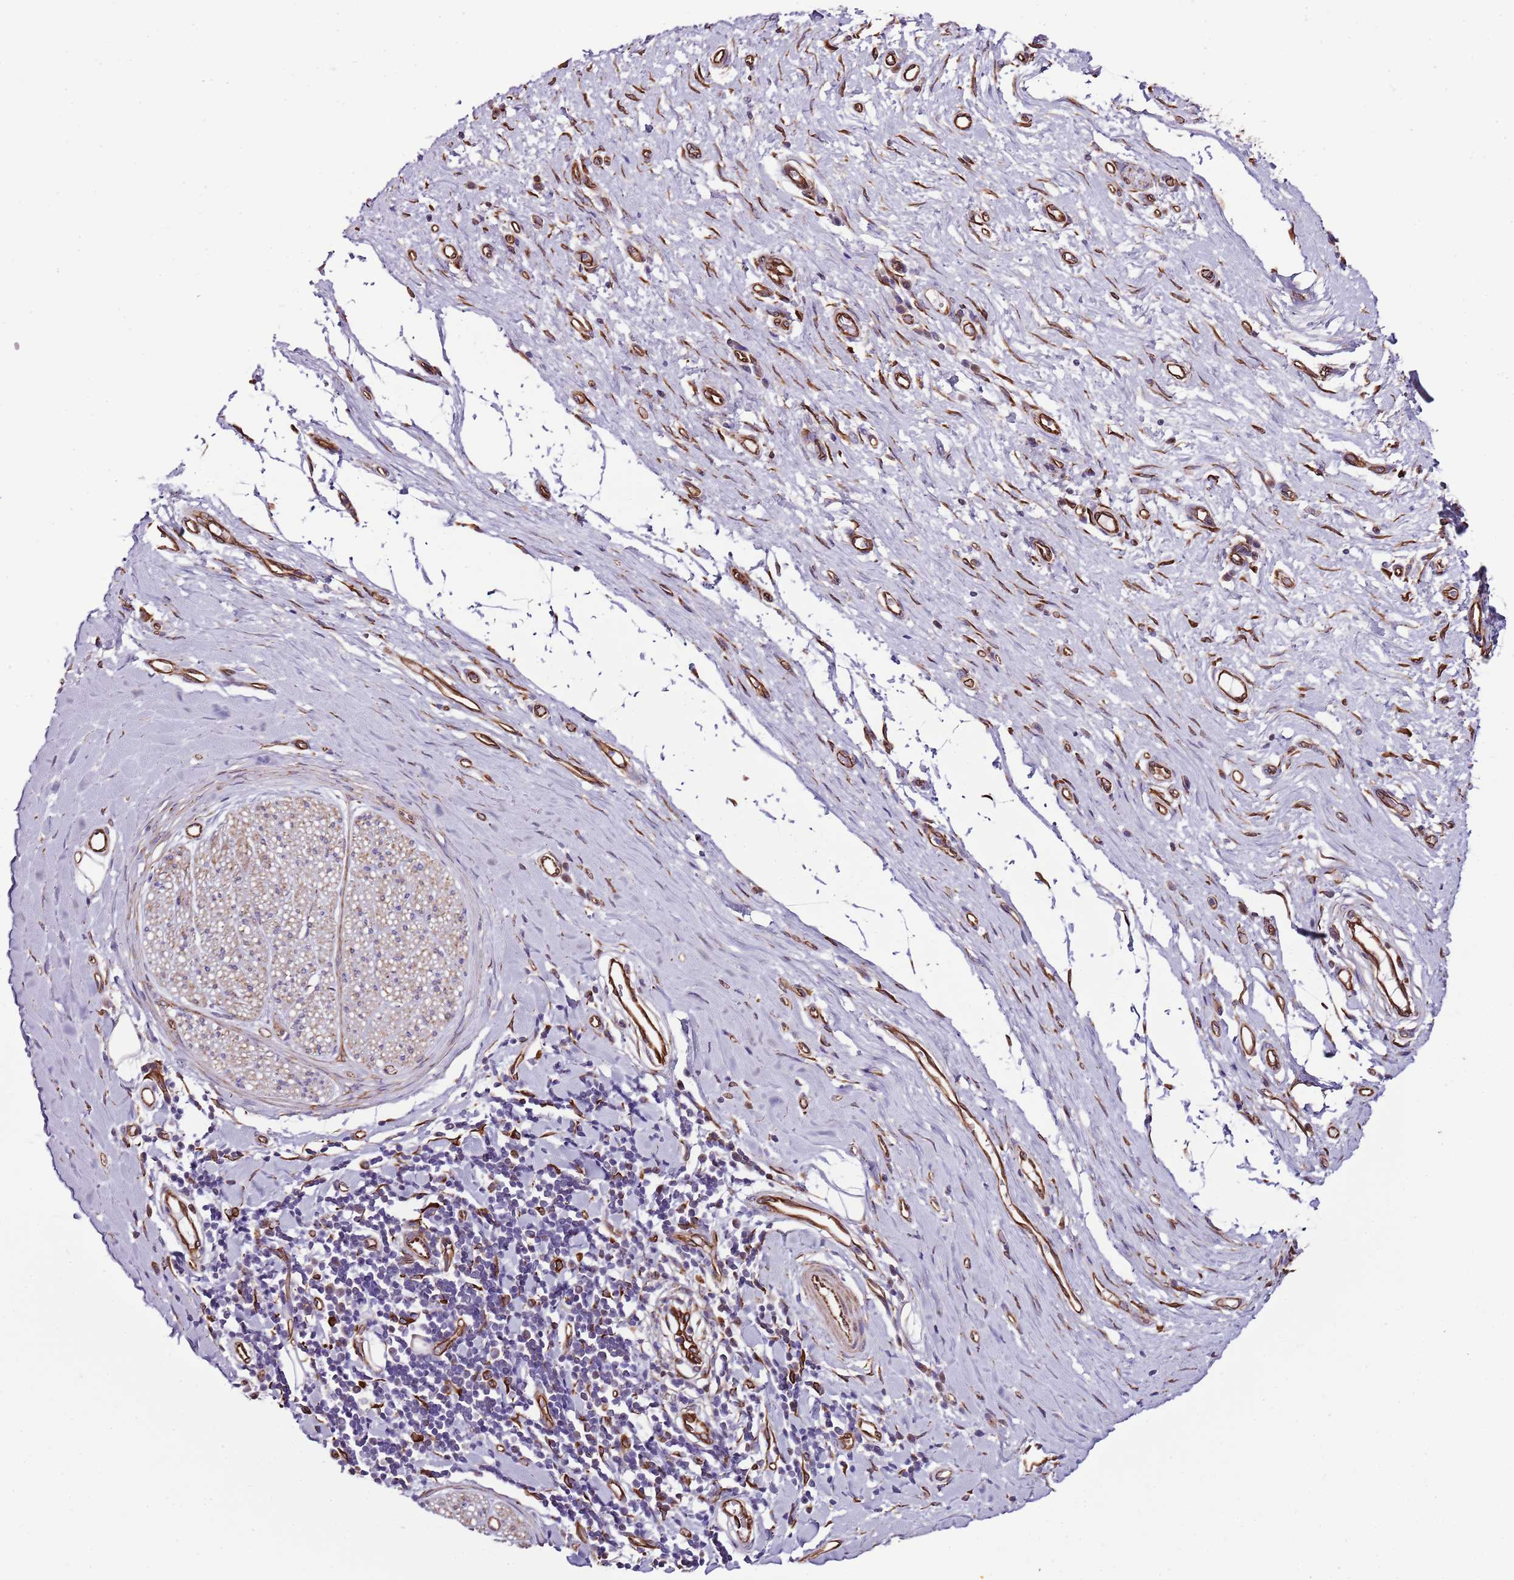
{"staining": {"intensity": "moderate", "quantity": "<25%", "location": "cytoplasmic/membranous"}, "tissue": "adipose tissue", "cell_type": "Adipocytes", "image_type": "normal", "snomed": [{"axis": "morphology", "description": "Normal tissue, NOS"}, {"axis": "morphology", "description": "Adenocarcinoma, NOS"}, {"axis": "topography", "description": "Esophagus"}, {"axis": "topography", "description": "Stomach, upper"}, {"axis": "topography", "description": "Peripheral nerve tissue"}], "caption": "About <25% of adipocytes in benign adipose tissue display moderate cytoplasmic/membranous protein staining as visualized by brown immunohistochemical staining.", "gene": "ZNF786", "patient": {"sex": "male", "age": 62}}